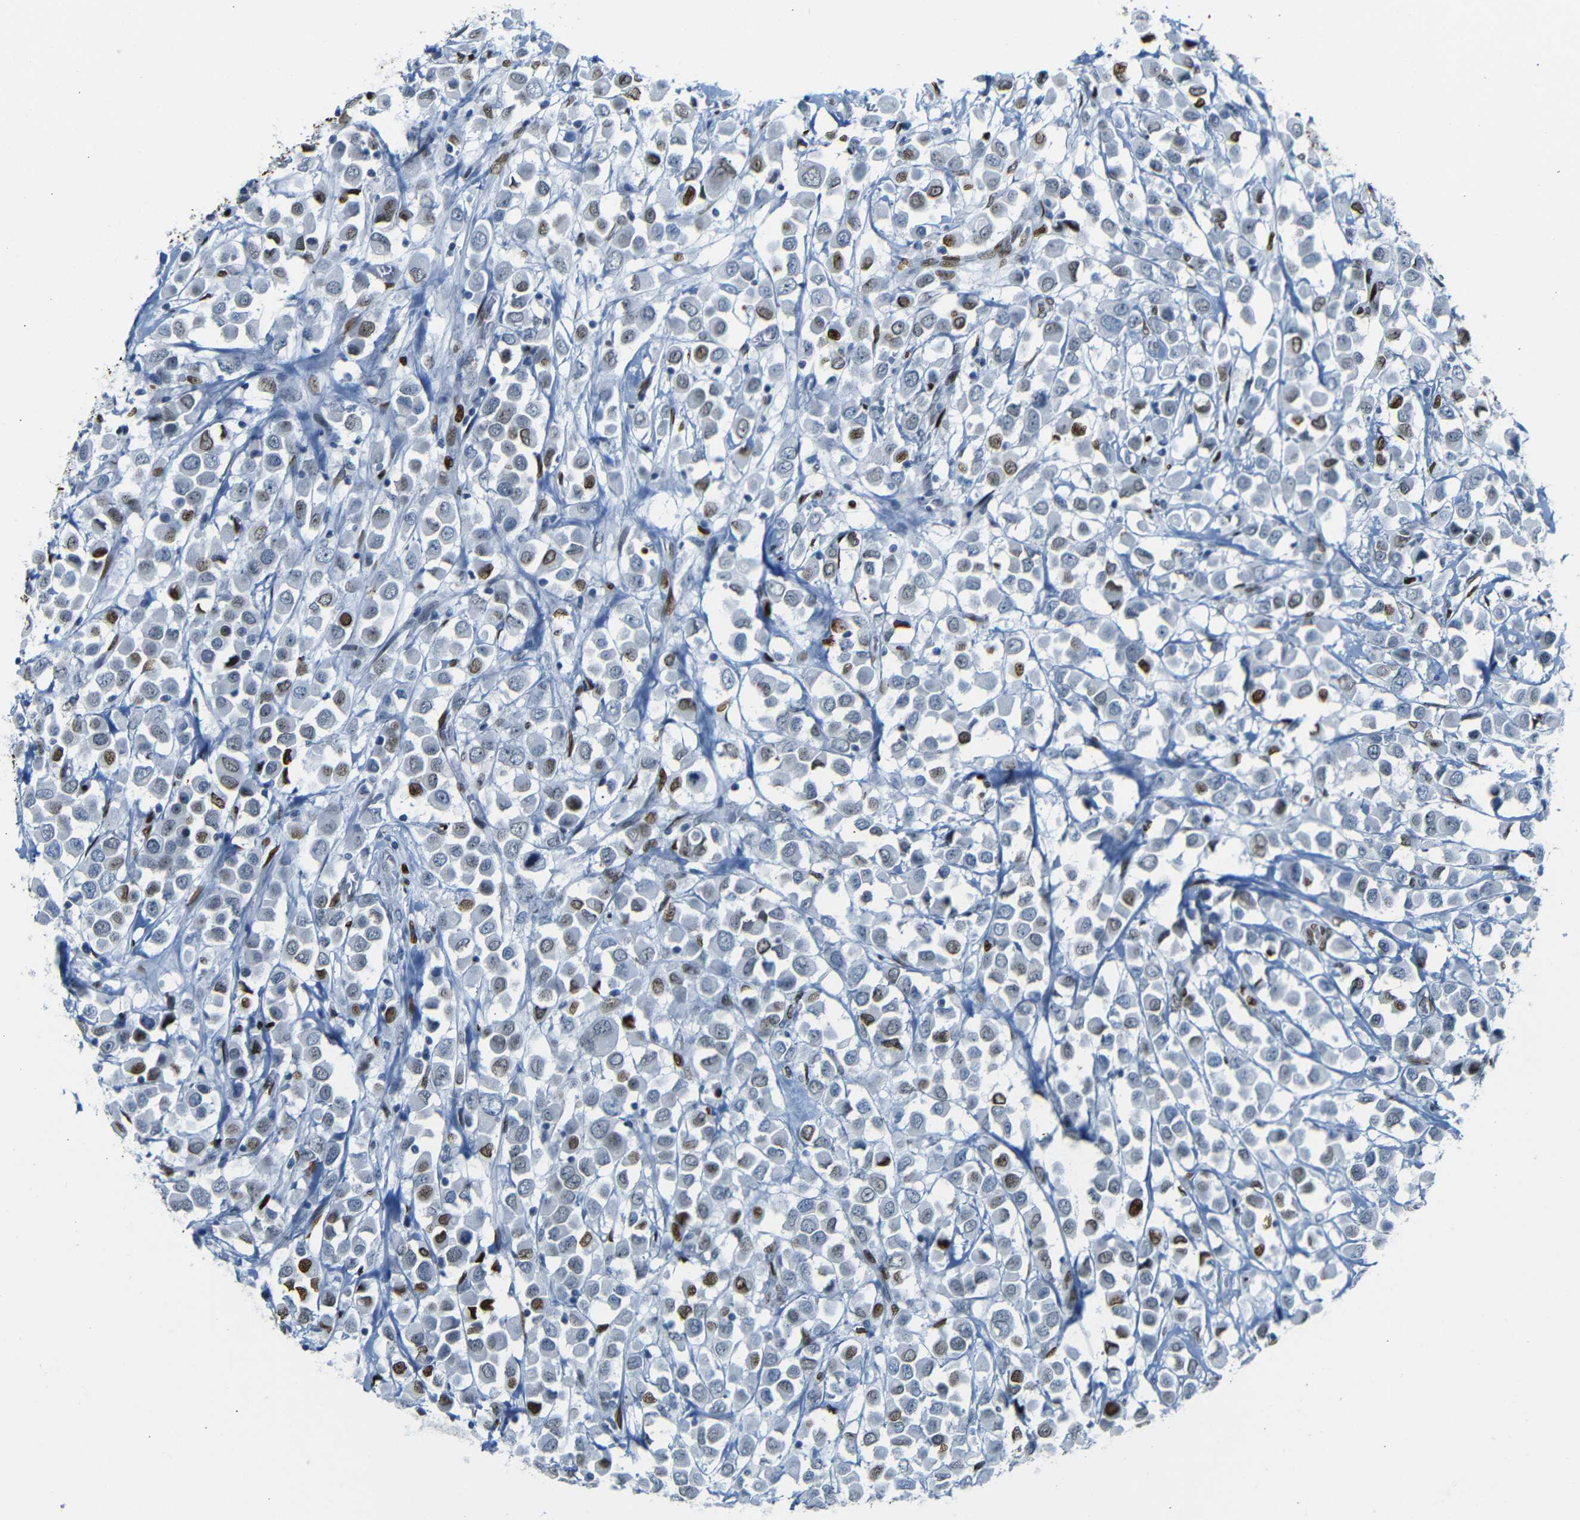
{"staining": {"intensity": "strong", "quantity": "25%-75%", "location": "nuclear"}, "tissue": "breast cancer", "cell_type": "Tumor cells", "image_type": "cancer", "snomed": [{"axis": "morphology", "description": "Duct carcinoma"}, {"axis": "topography", "description": "Breast"}], "caption": "Immunohistochemical staining of human invasive ductal carcinoma (breast) exhibits high levels of strong nuclear protein positivity in approximately 25%-75% of tumor cells. The staining was performed using DAB (3,3'-diaminobenzidine), with brown indicating positive protein expression. Nuclei are stained blue with hematoxylin.", "gene": "NPIPB15", "patient": {"sex": "female", "age": 61}}